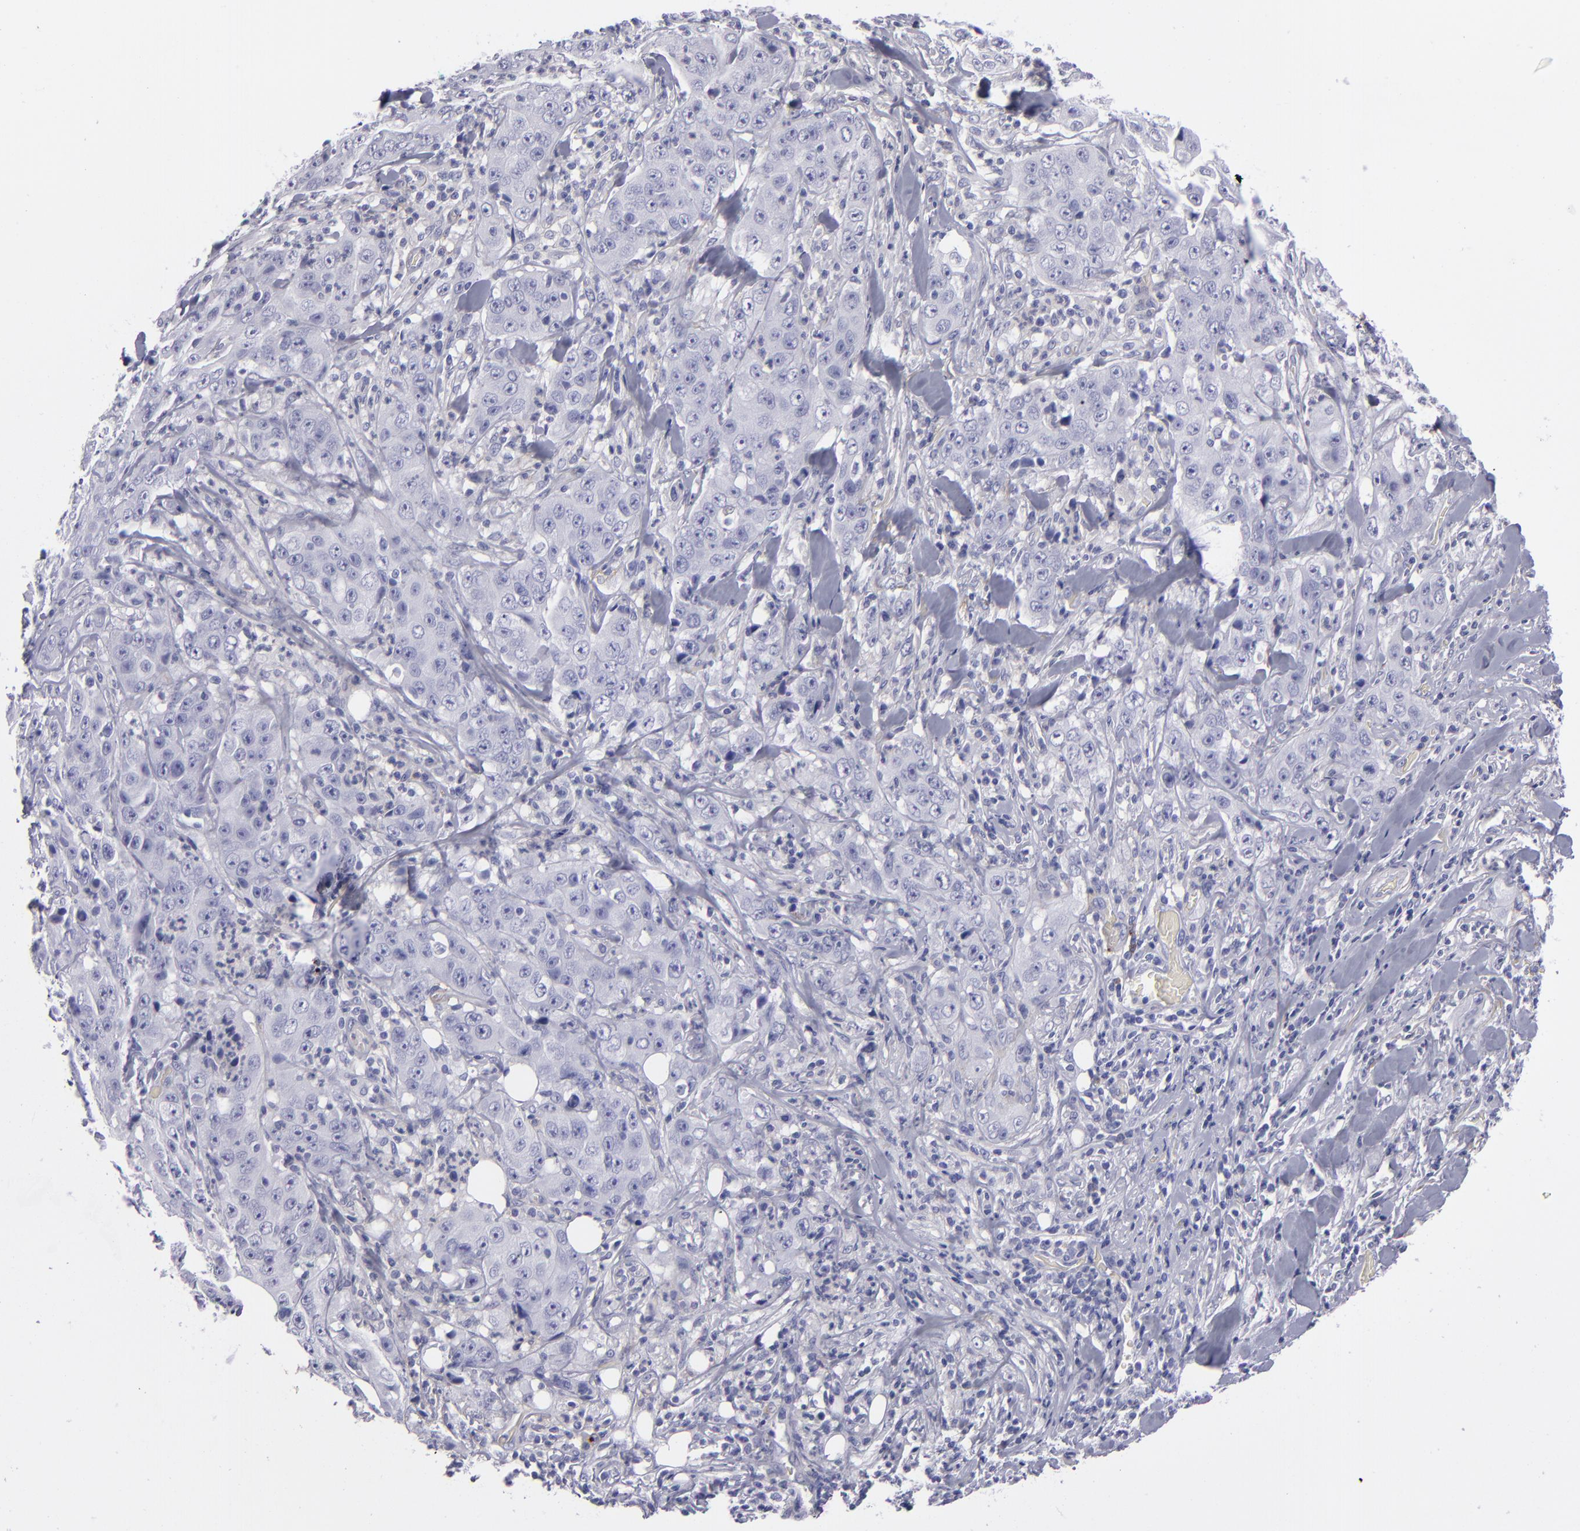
{"staining": {"intensity": "negative", "quantity": "none", "location": "none"}, "tissue": "lung cancer", "cell_type": "Tumor cells", "image_type": "cancer", "snomed": [{"axis": "morphology", "description": "Squamous cell carcinoma, NOS"}, {"axis": "topography", "description": "Lung"}], "caption": "The micrograph demonstrates no significant staining in tumor cells of lung cancer.", "gene": "ANPEP", "patient": {"sex": "male", "age": 64}}